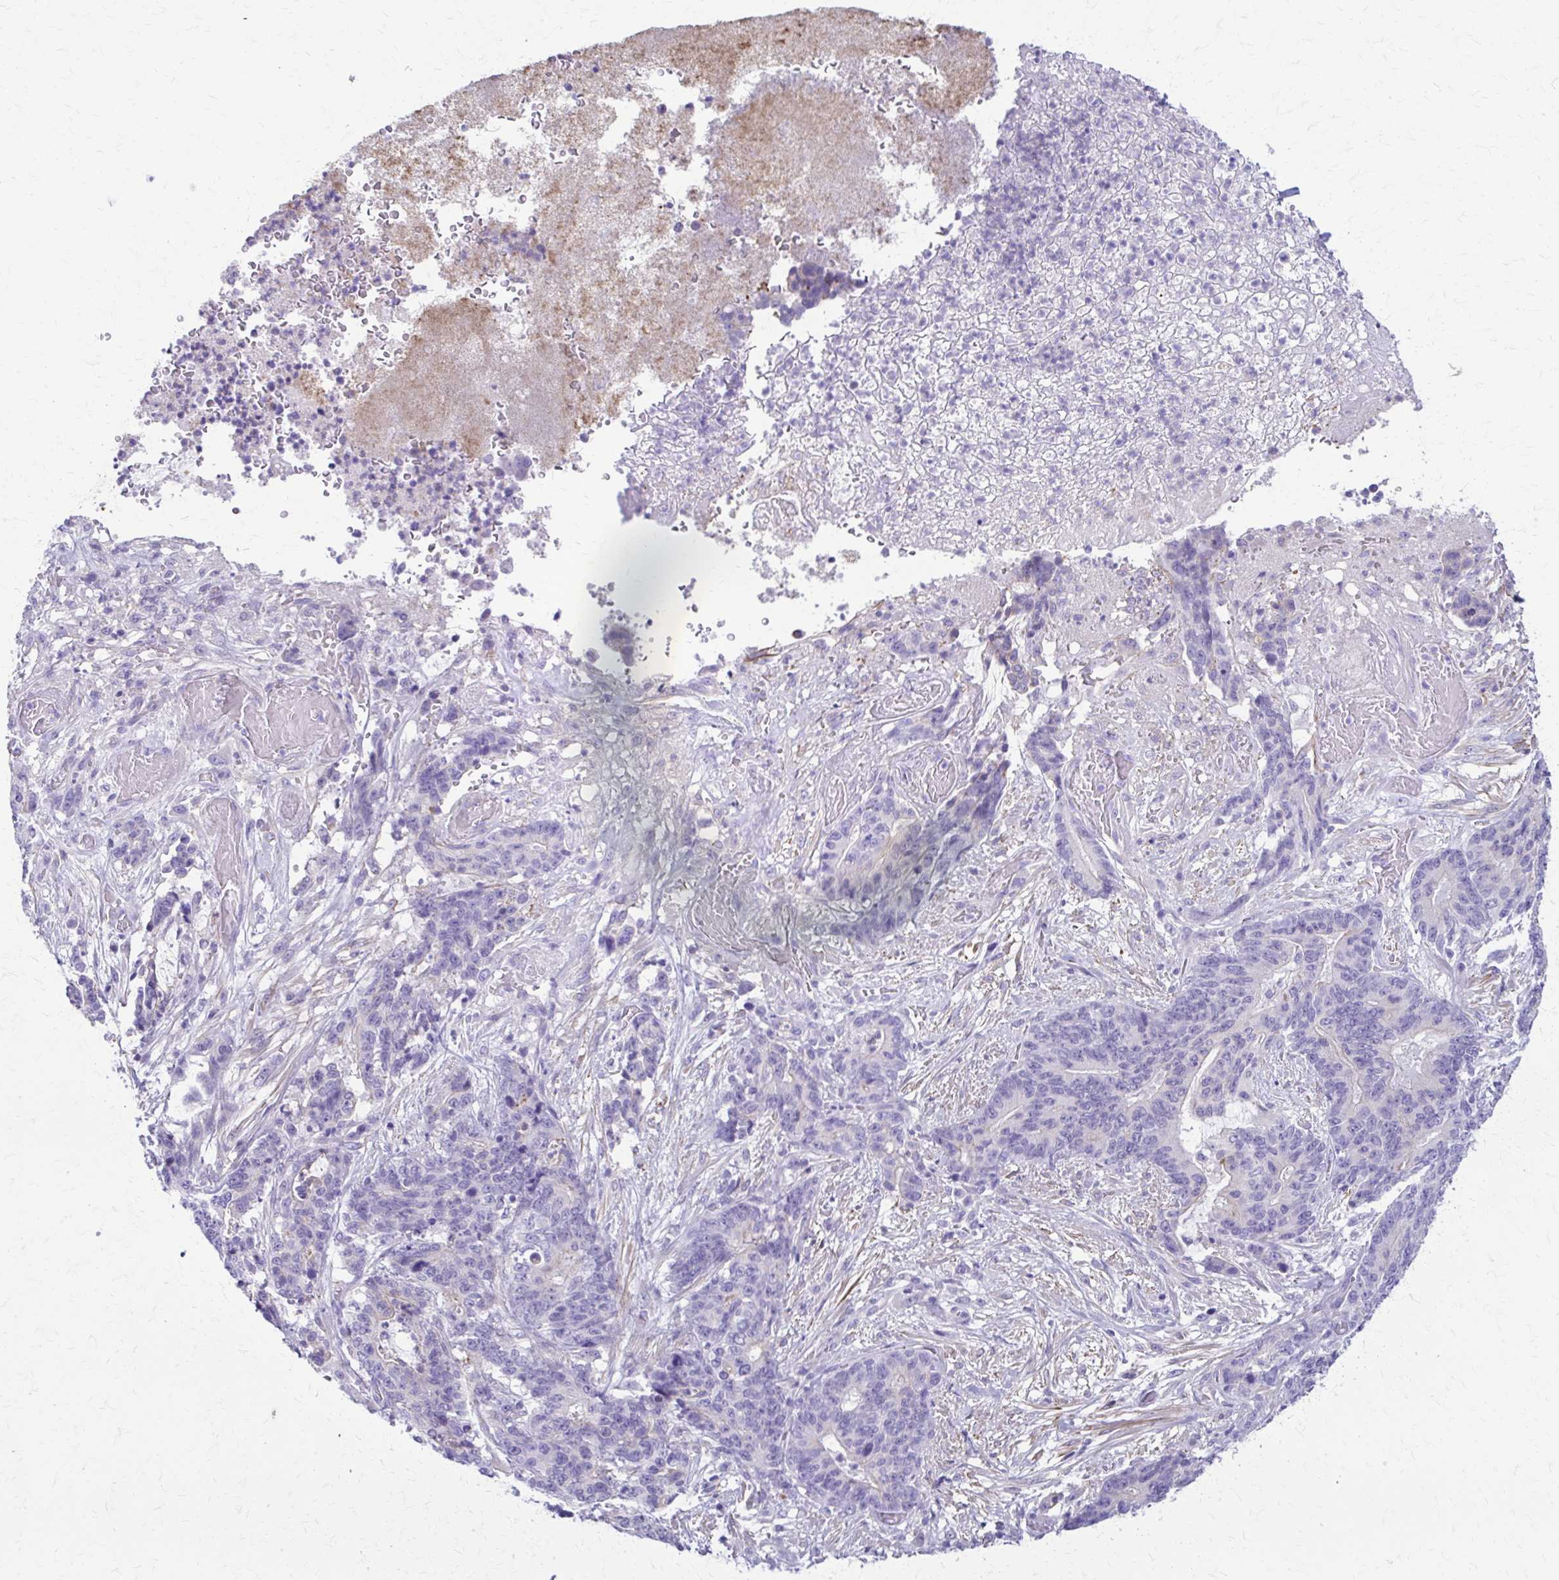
{"staining": {"intensity": "negative", "quantity": "none", "location": "none"}, "tissue": "stomach cancer", "cell_type": "Tumor cells", "image_type": "cancer", "snomed": [{"axis": "morphology", "description": "Normal tissue, NOS"}, {"axis": "morphology", "description": "Adenocarcinoma, NOS"}, {"axis": "topography", "description": "Stomach"}], "caption": "A micrograph of stomach cancer stained for a protein displays no brown staining in tumor cells. Nuclei are stained in blue.", "gene": "DSP", "patient": {"sex": "female", "age": 64}}